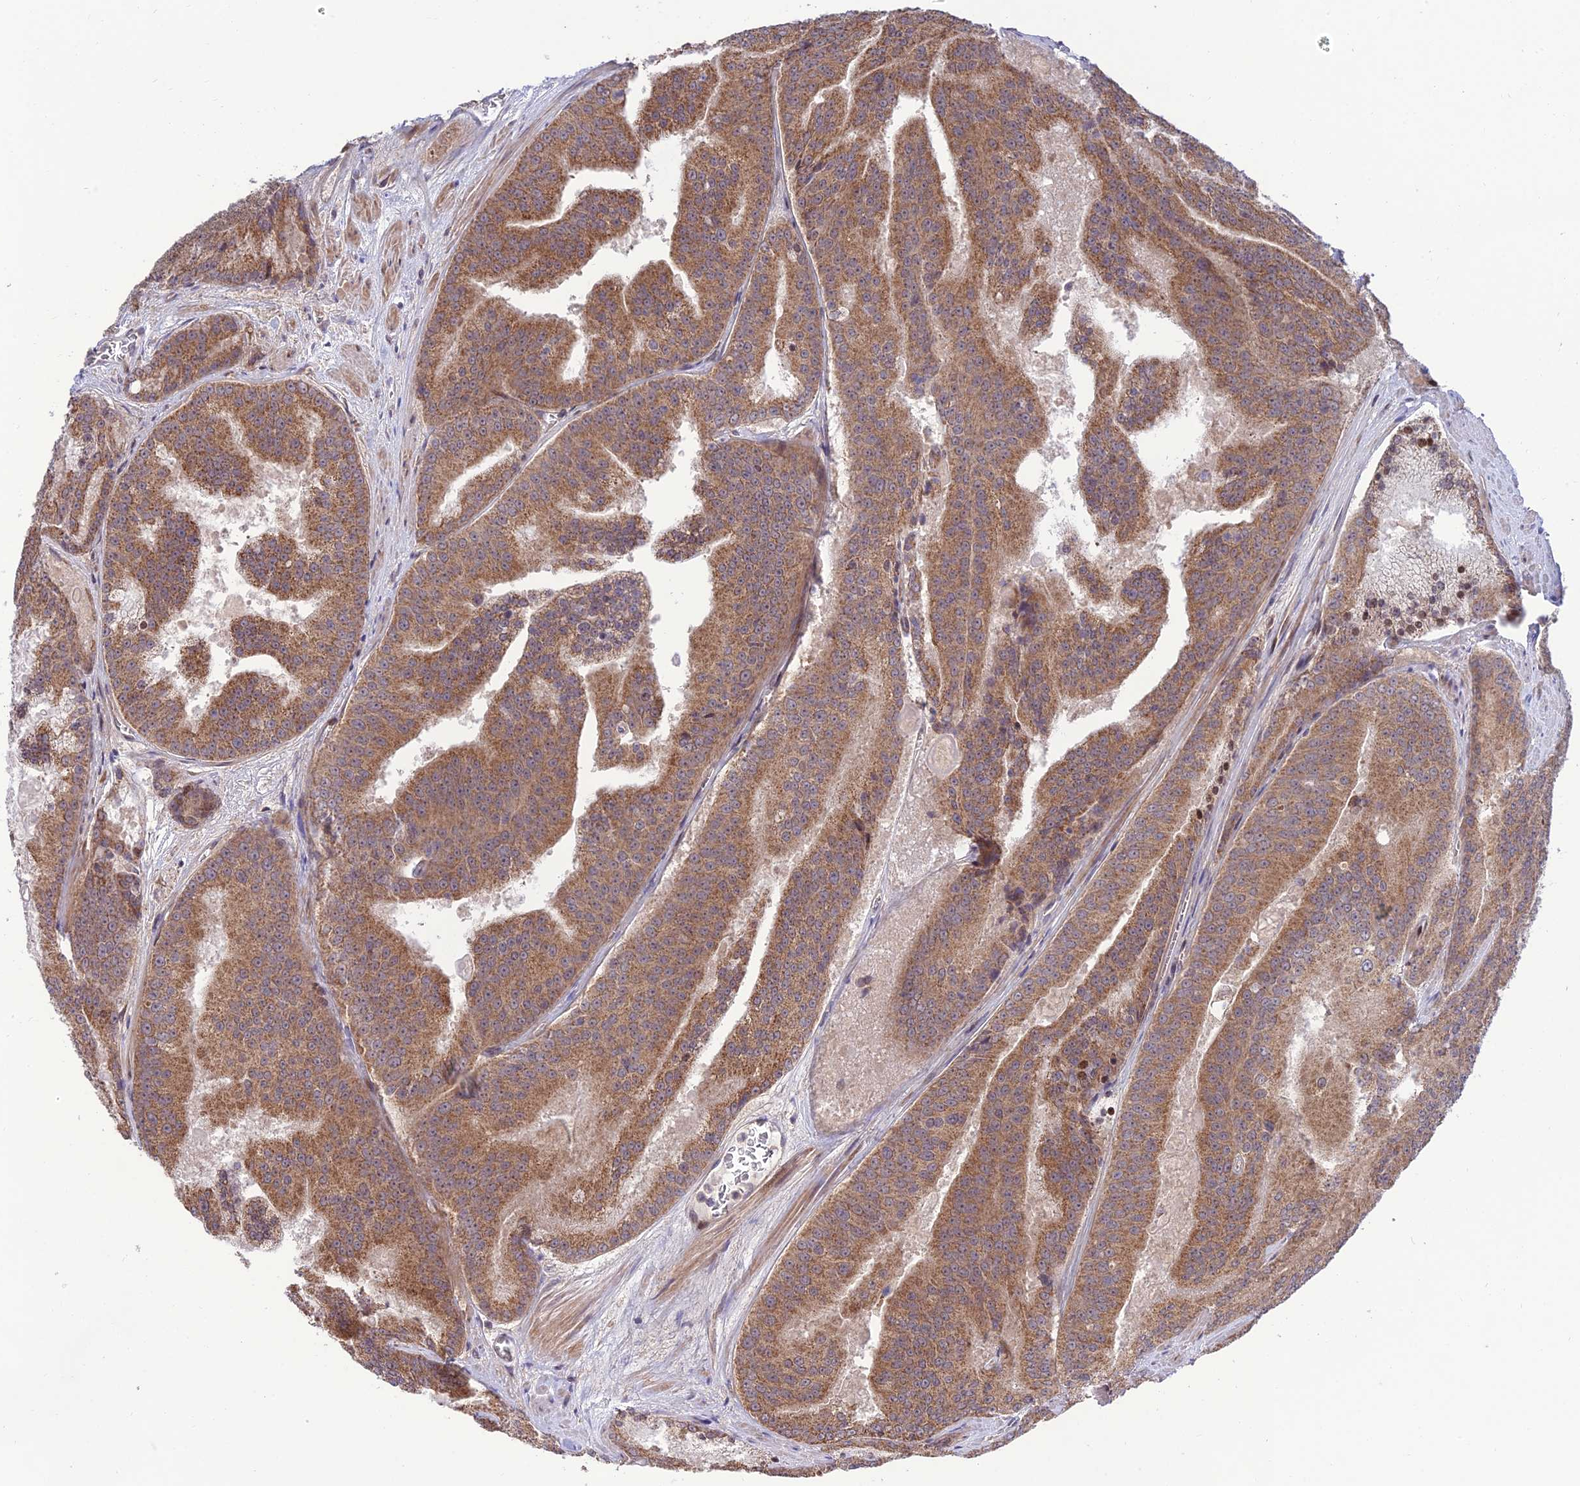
{"staining": {"intensity": "moderate", "quantity": ">75%", "location": "cytoplasmic/membranous,nuclear"}, "tissue": "prostate cancer", "cell_type": "Tumor cells", "image_type": "cancer", "snomed": [{"axis": "morphology", "description": "Adenocarcinoma, High grade"}, {"axis": "topography", "description": "Prostate"}], "caption": "Immunohistochemical staining of human prostate cancer (adenocarcinoma (high-grade)) reveals medium levels of moderate cytoplasmic/membranous and nuclear positivity in approximately >75% of tumor cells.", "gene": "PLEKHG2", "patient": {"sex": "male", "age": 61}}